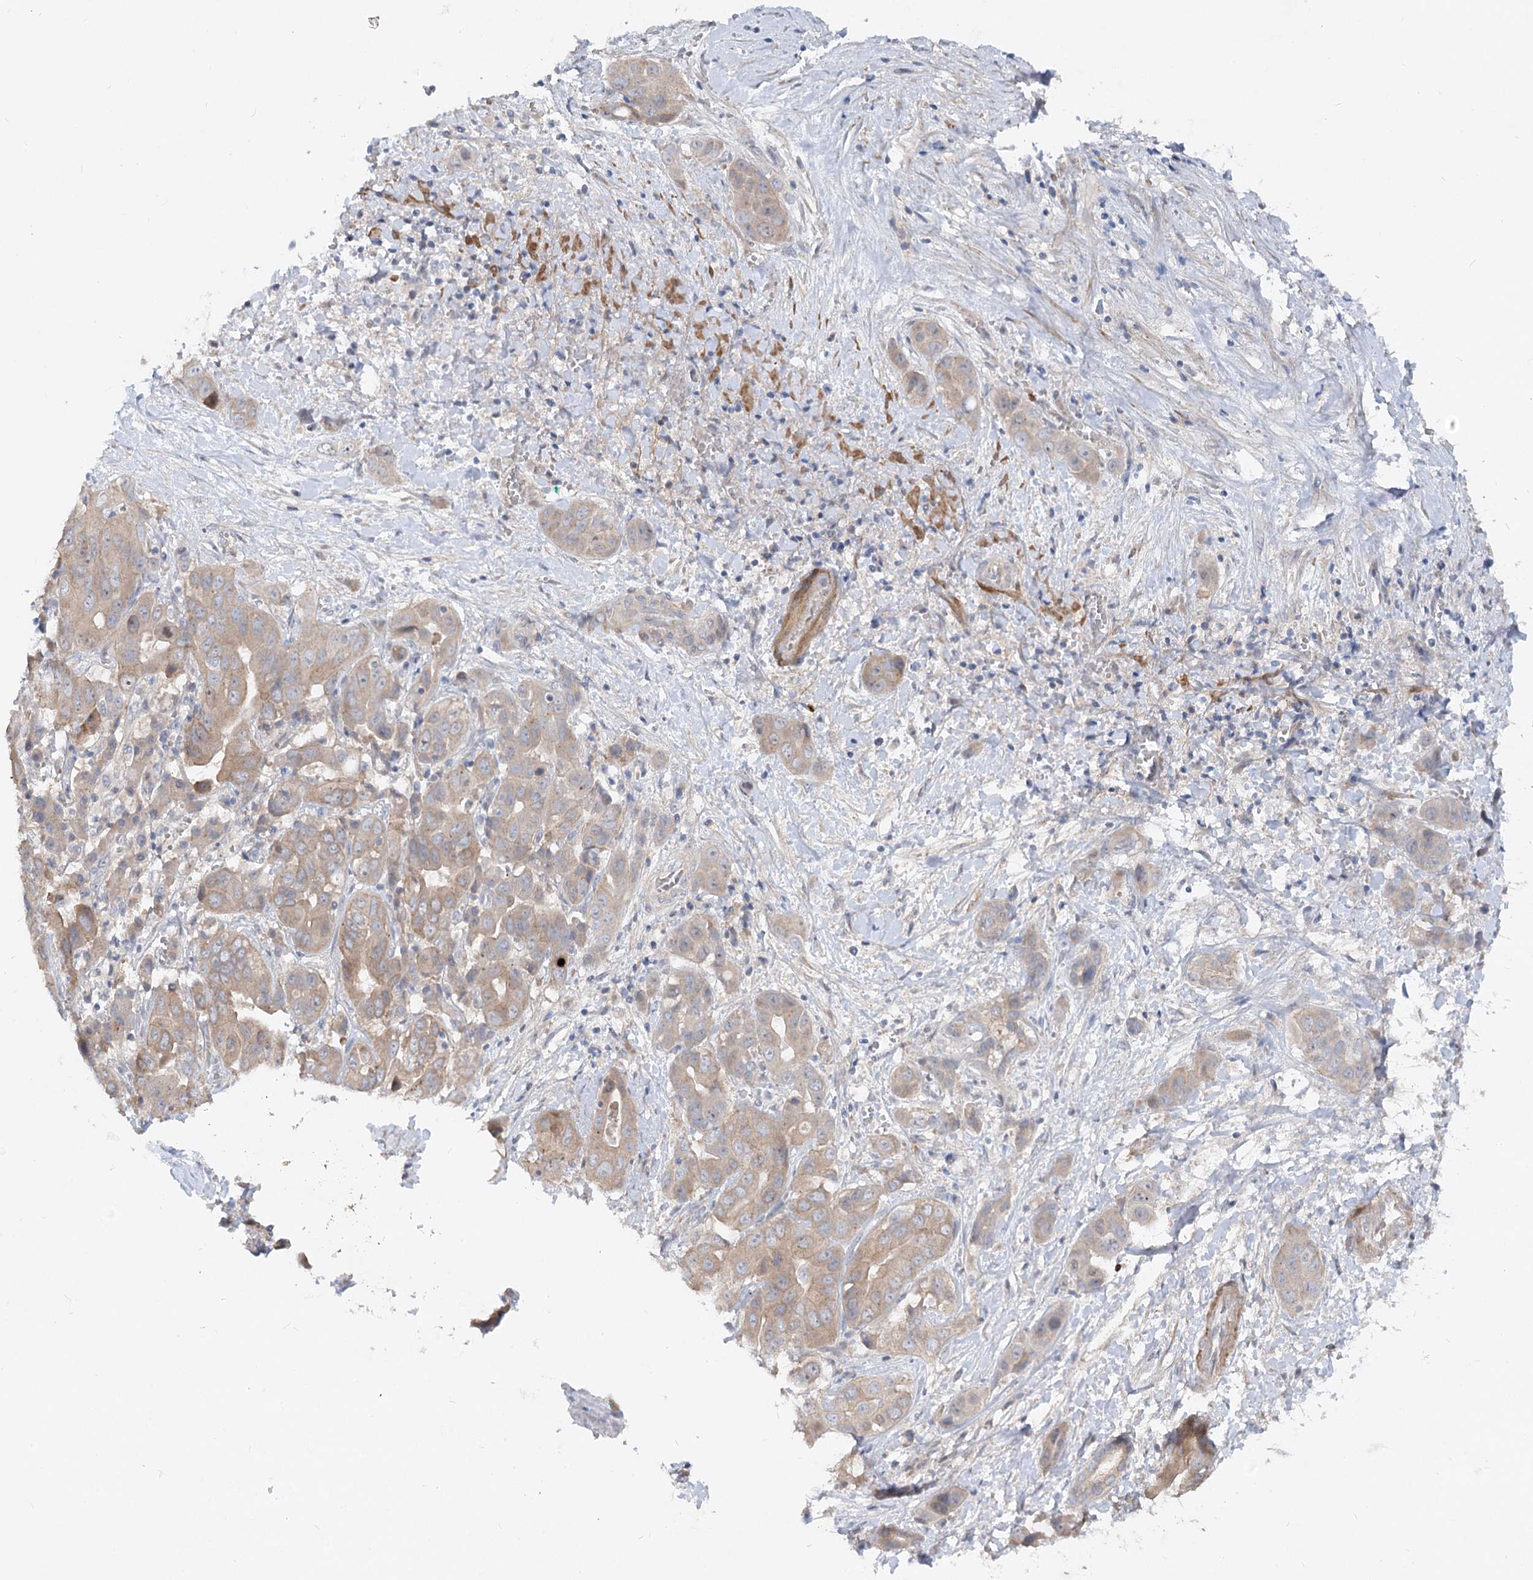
{"staining": {"intensity": "weak", "quantity": "25%-75%", "location": "cytoplasmic/membranous"}, "tissue": "liver cancer", "cell_type": "Tumor cells", "image_type": "cancer", "snomed": [{"axis": "morphology", "description": "Cholangiocarcinoma"}, {"axis": "topography", "description": "Liver"}], "caption": "Liver cancer stained with IHC reveals weak cytoplasmic/membranous staining in about 25%-75% of tumor cells. (Brightfield microscopy of DAB IHC at high magnification).", "gene": "FGF19", "patient": {"sex": "female", "age": 52}}